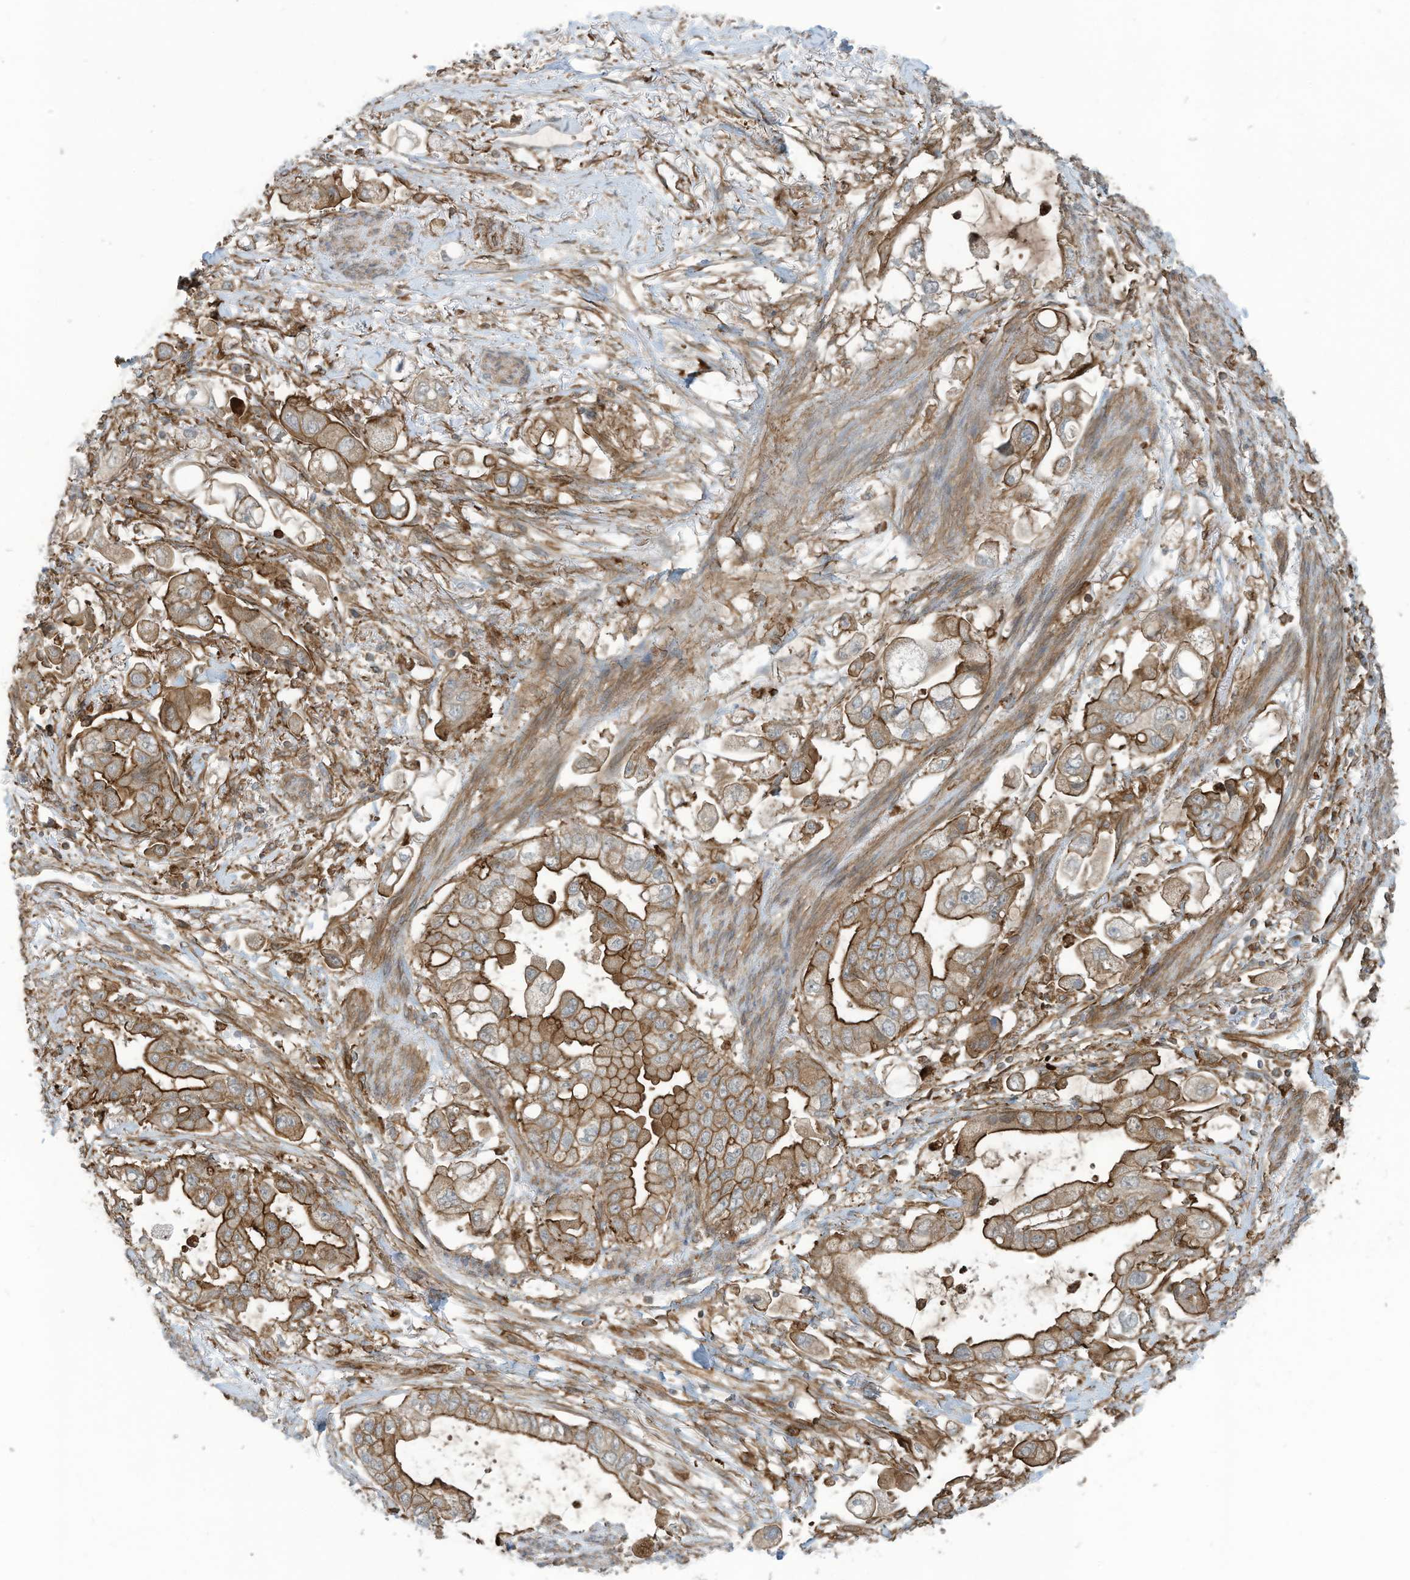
{"staining": {"intensity": "moderate", "quantity": ">75%", "location": "cytoplasmic/membranous"}, "tissue": "stomach cancer", "cell_type": "Tumor cells", "image_type": "cancer", "snomed": [{"axis": "morphology", "description": "Adenocarcinoma, NOS"}, {"axis": "topography", "description": "Stomach"}], "caption": "Protein expression analysis of stomach adenocarcinoma reveals moderate cytoplasmic/membranous positivity in about >75% of tumor cells.", "gene": "SLC9A2", "patient": {"sex": "male", "age": 62}}